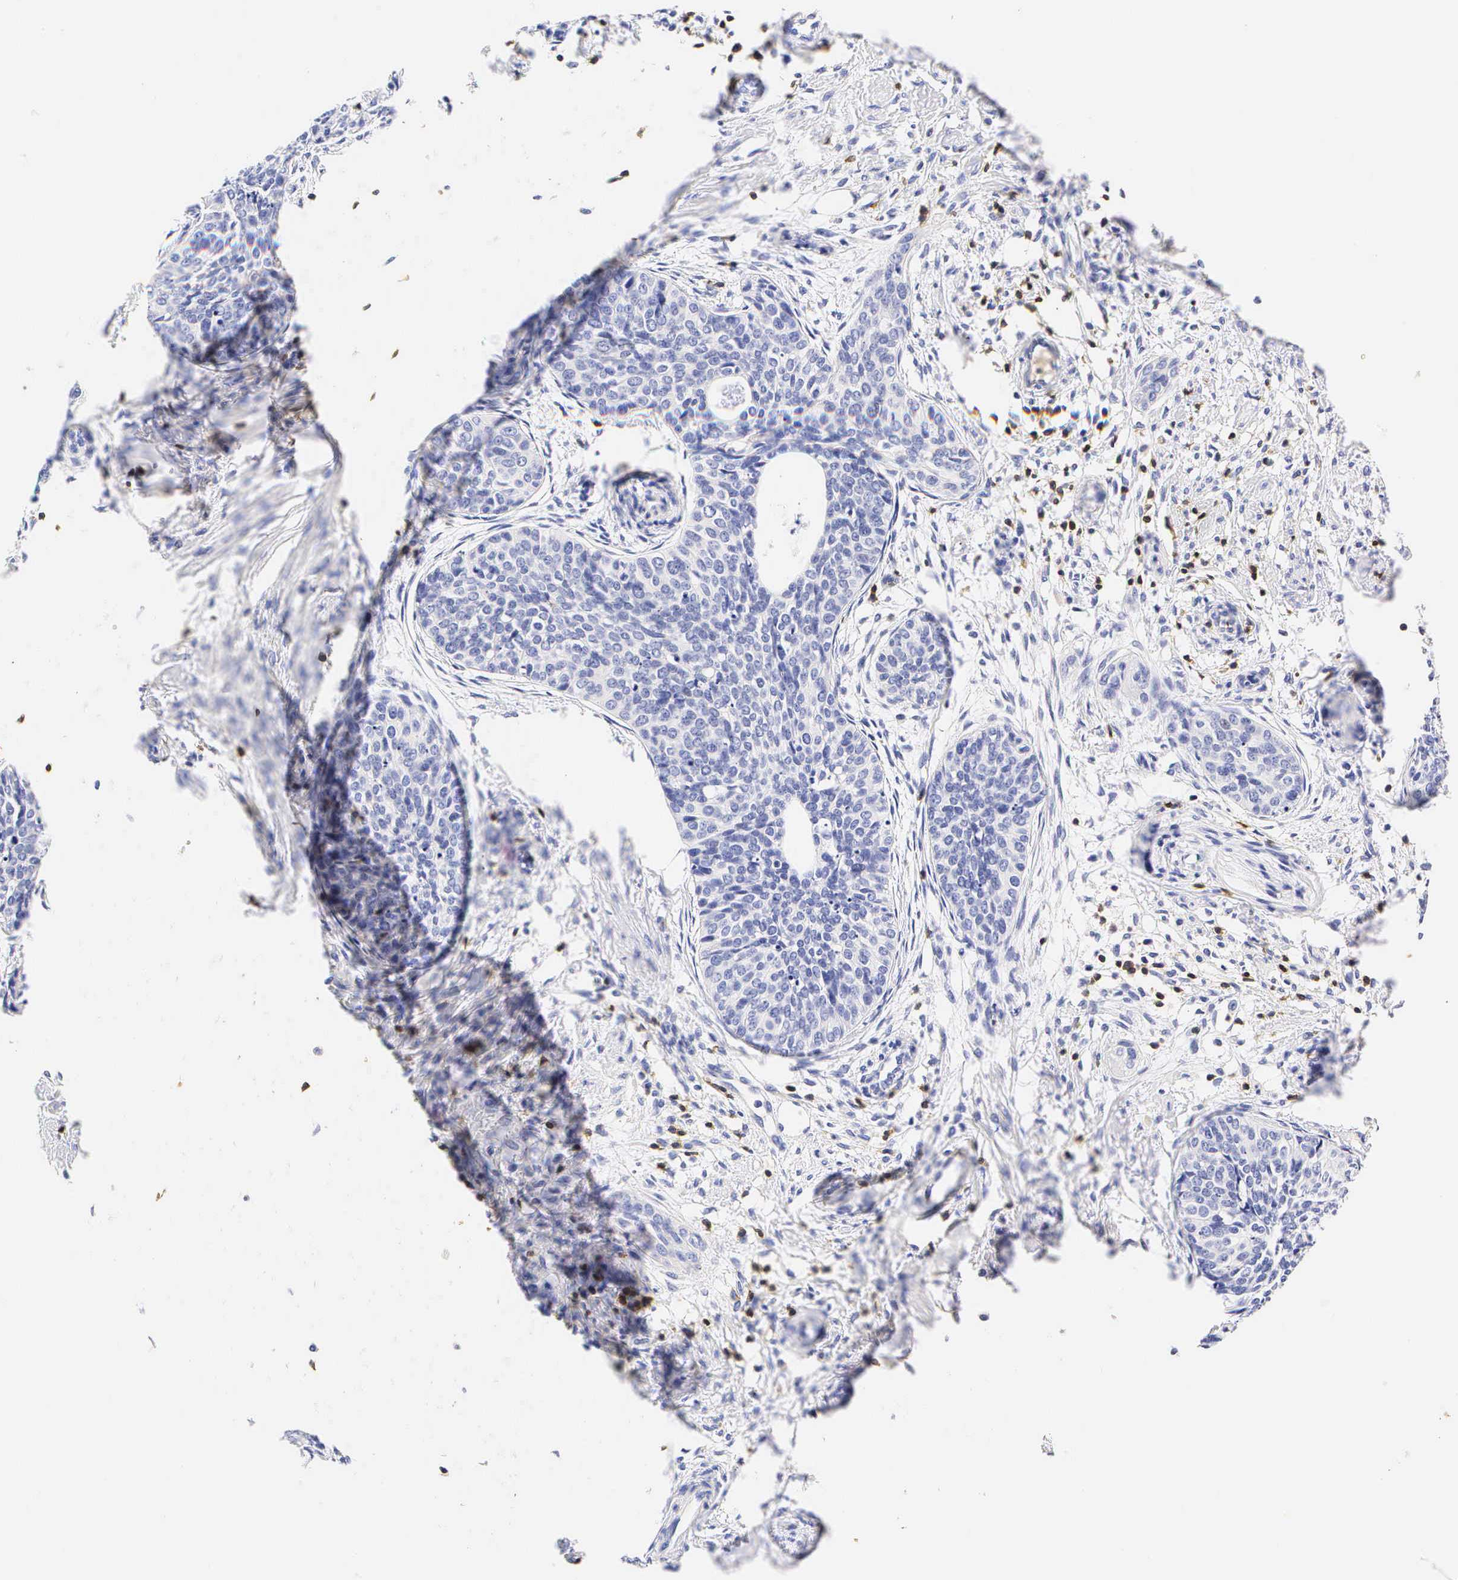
{"staining": {"intensity": "negative", "quantity": "none", "location": "none"}, "tissue": "cervical cancer", "cell_type": "Tumor cells", "image_type": "cancer", "snomed": [{"axis": "morphology", "description": "Squamous cell carcinoma, NOS"}, {"axis": "topography", "description": "Cervix"}], "caption": "IHC histopathology image of neoplastic tissue: cervical cancer stained with DAB reveals no significant protein expression in tumor cells.", "gene": "CD3E", "patient": {"sex": "female", "age": 34}}